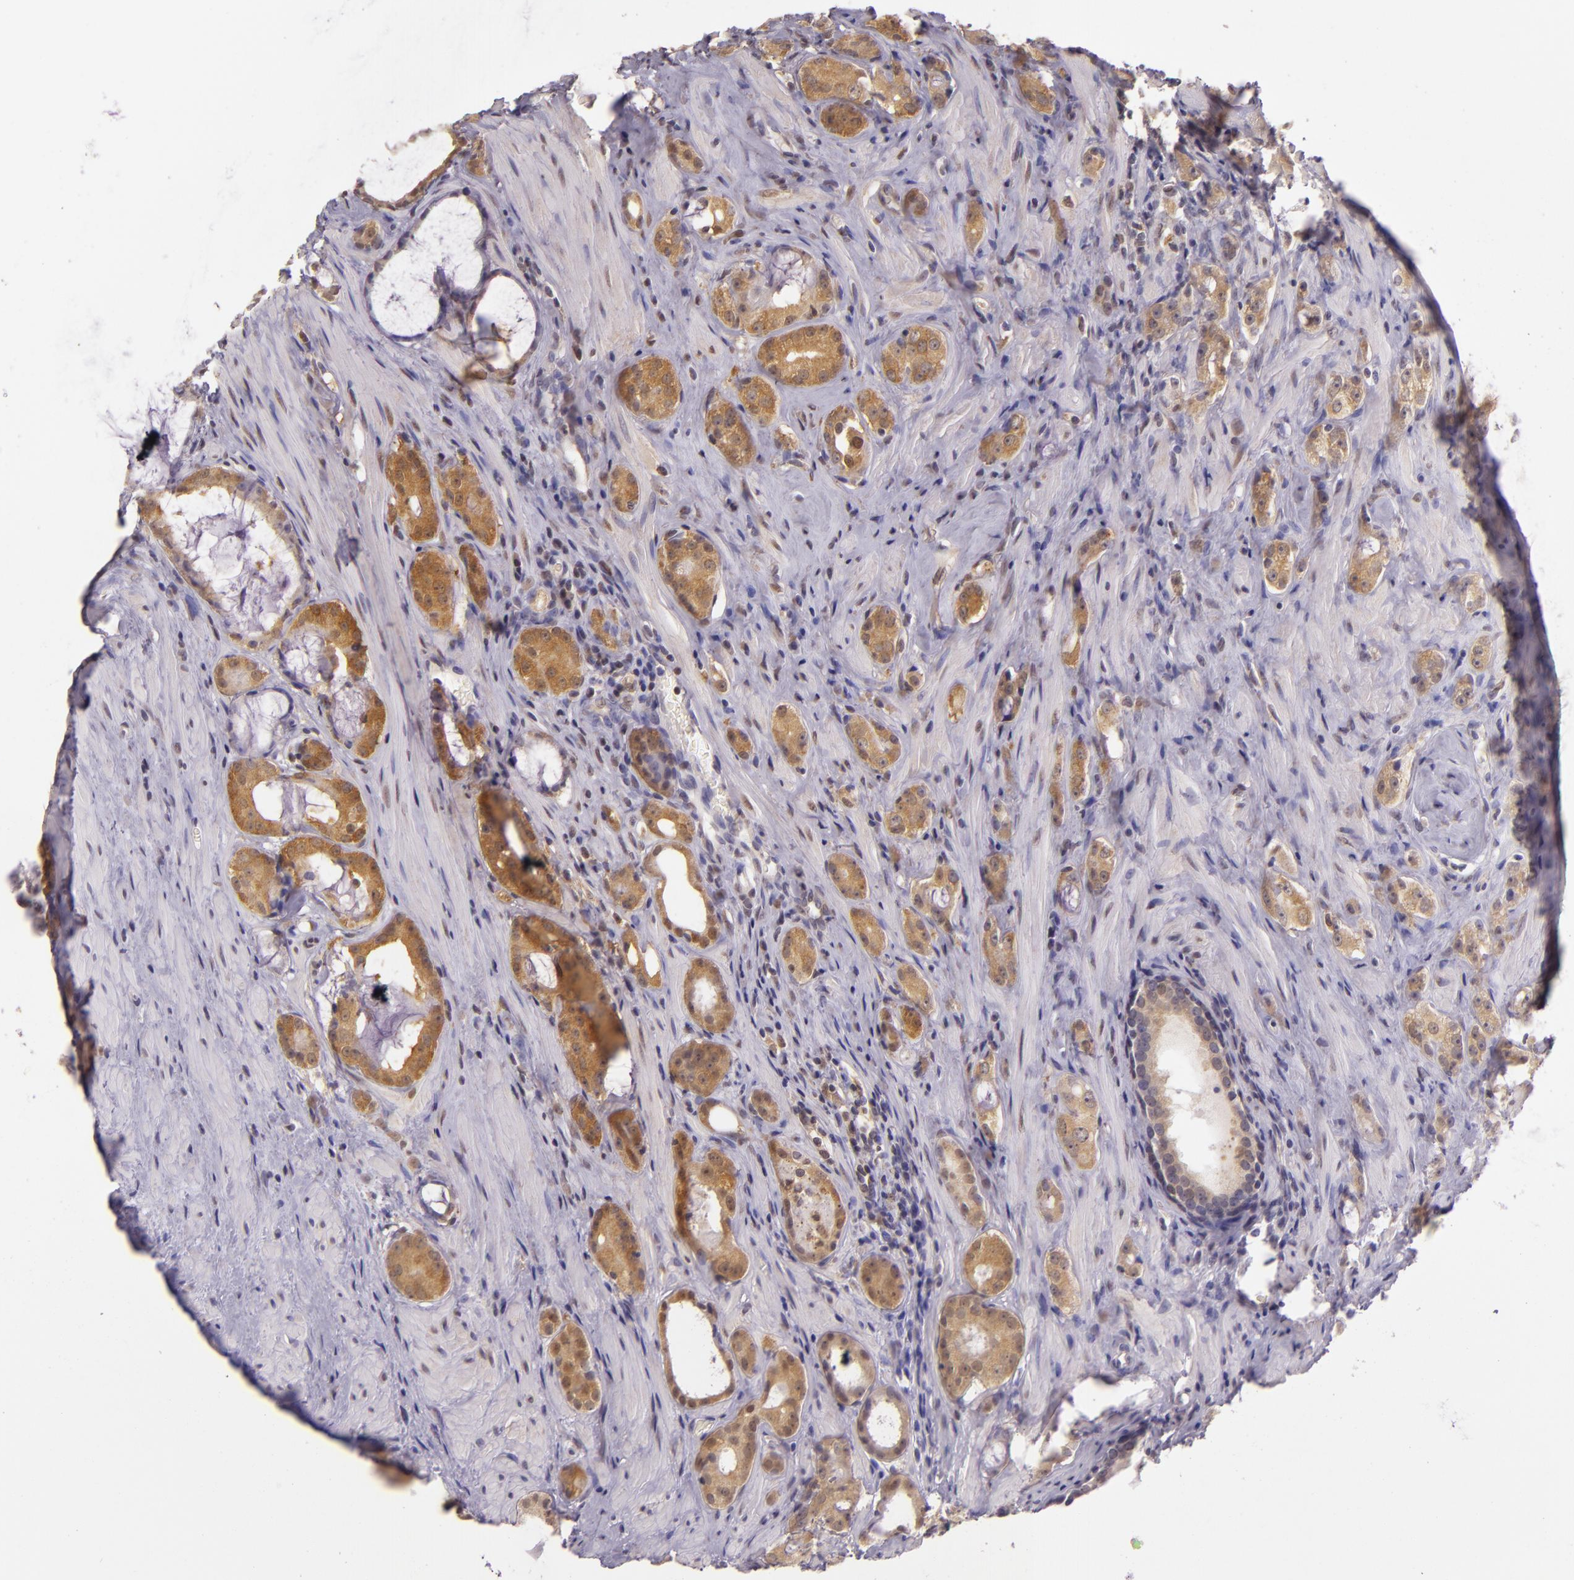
{"staining": {"intensity": "moderate", "quantity": ">75%", "location": "cytoplasmic/membranous"}, "tissue": "prostate cancer", "cell_type": "Tumor cells", "image_type": "cancer", "snomed": [{"axis": "morphology", "description": "Adenocarcinoma, Medium grade"}, {"axis": "topography", "description": "Prostate"}], "caption": "DAB immunohistochemical staining of prostate cancer shows moderate cytoplasmic/membranous protein staining in approximately >75% of tumor cells.", "gene": "HSPA8", "patient": {"sex": "male", "age": 73}}